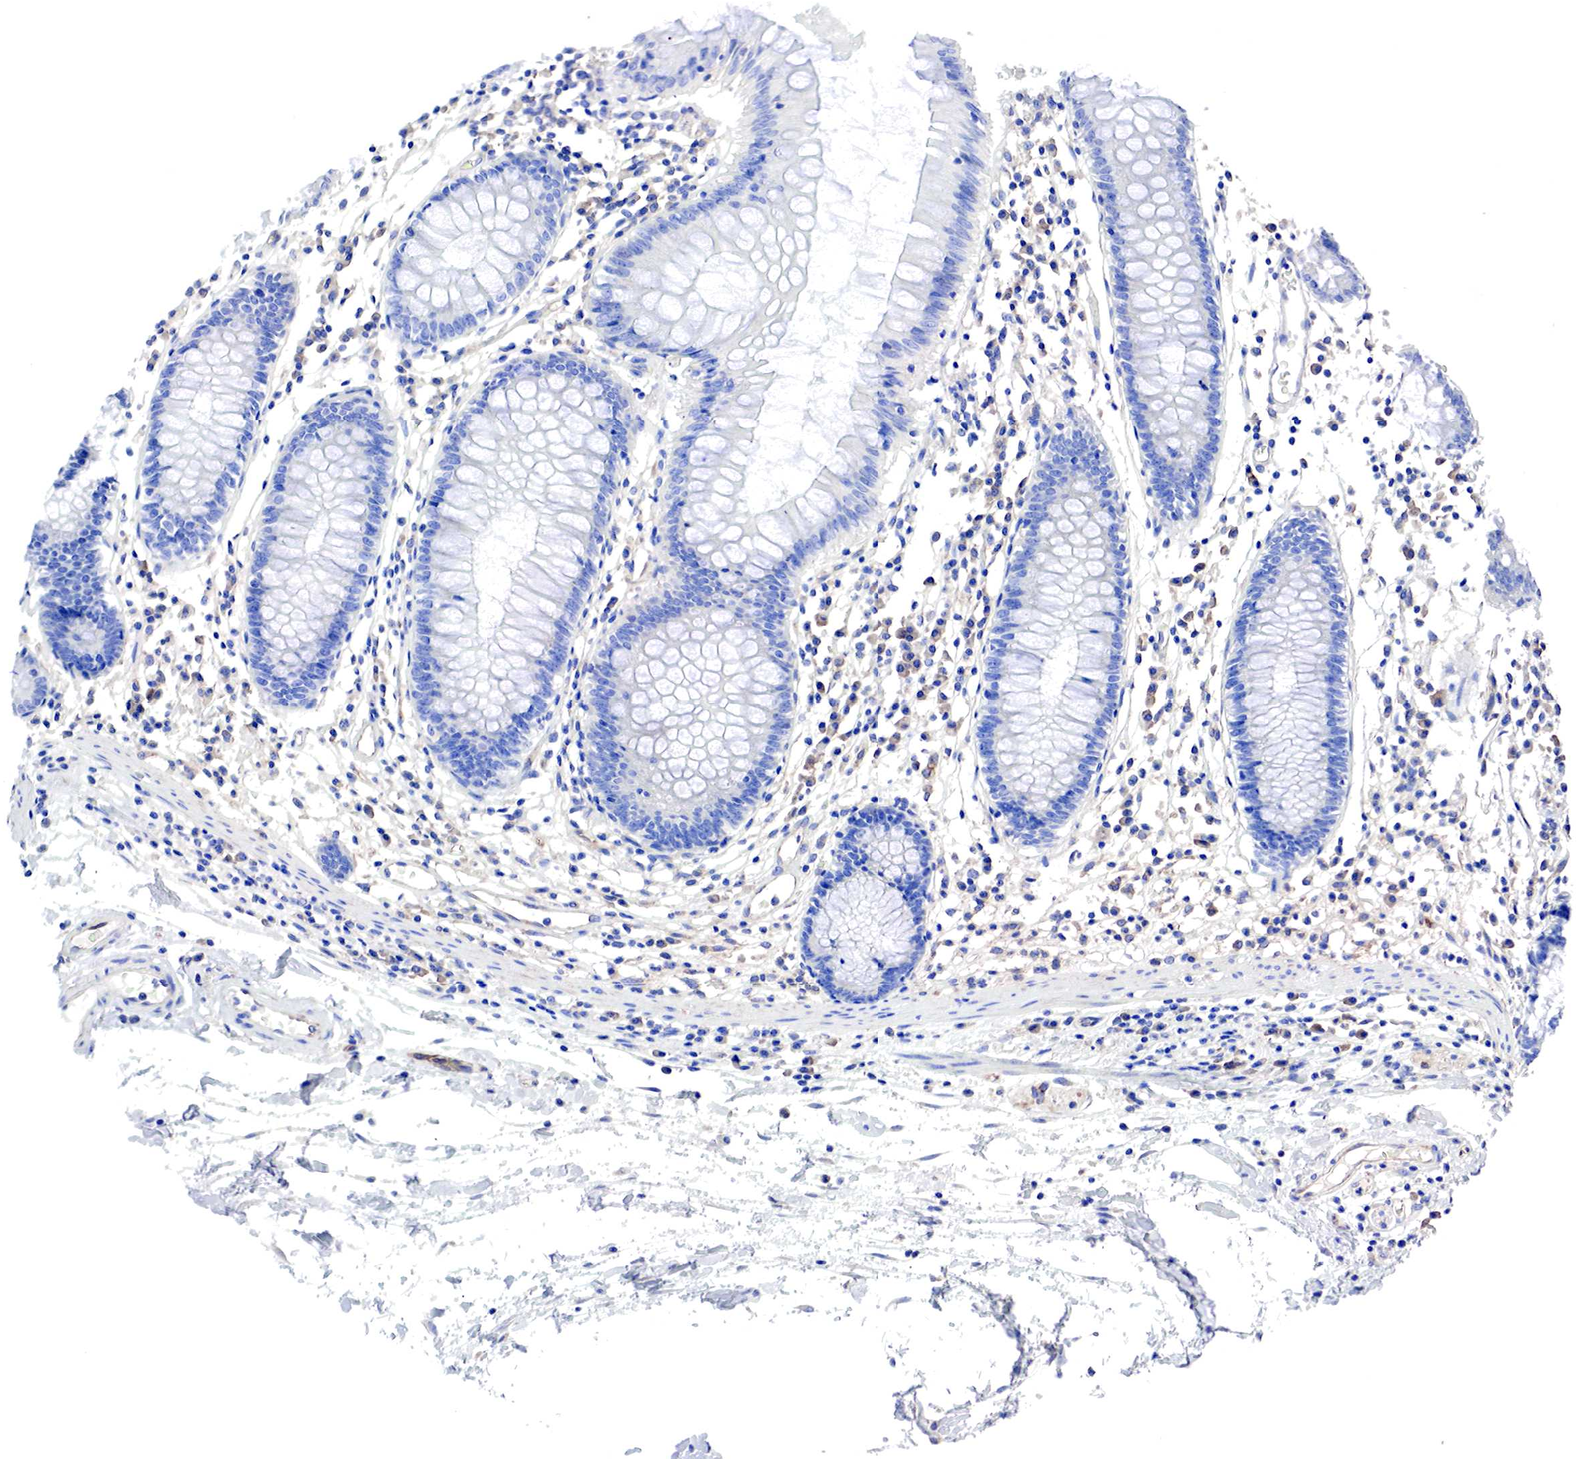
{"staining": {"intensity": "negative", "quantity": "none", "location": "none"}, "tissue": "colon", "cell_type": "Endothelial cells", "image_type": "normal", "snomed": [{"axis": "morphology", "description": "Normal tissue, NOS"}, {"axis": "topography", "description": "Colon"}], "caption": "Photomicrograph shows no protein staining in endothelial cells of normal colon. Brightfield microscopy of immunohistochemistry (IHC) stained with DAB (brown) and hematoxylin (blue), captured at high magnification.", "gene": "MSN", "patient": {"sex": "female", "age": 55}}